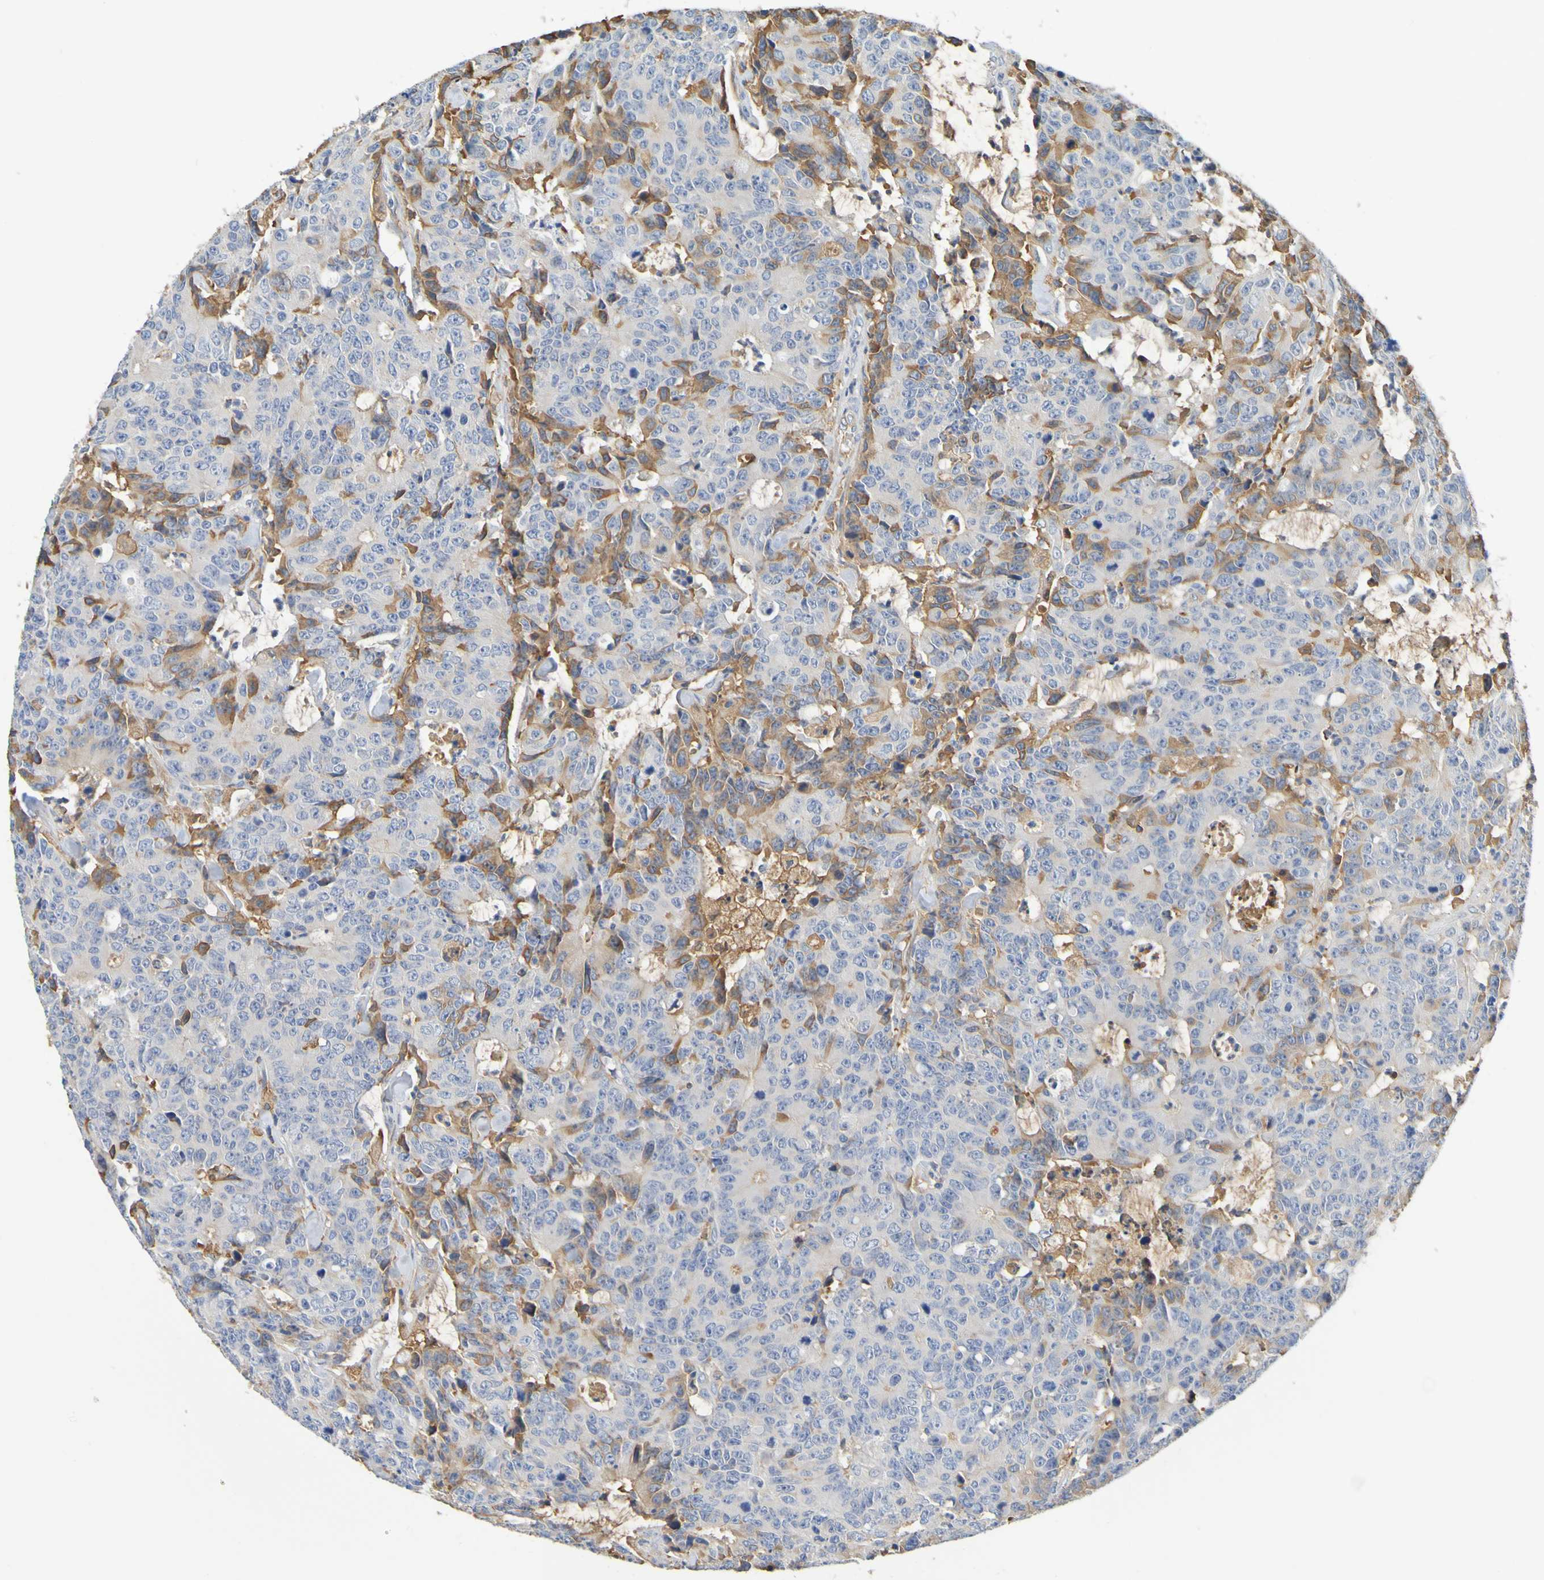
{"staining": {"intensity": "moderate", "quantity": "<25%", "location": "cytoplasmic/membranous"}, "tissue": "colorectal cancer", "cell_type": "Tumor cells", "image_type": "cancer", "snomed": [{"axis": "morphology", "description": "Adenocarcinoma, NOS"}, {"axis": "topography", "description": "Colon"}], "caption": "Immunohistochemical staining of human adenocarcinoma (colorectal) reveals moderate cytoplasmic/membranous protein positivity in approximately <25% of tumor cells. The staining is performed using DAB (3,3'-diaminobenzidine) brown chromogen to label protein expression. The nuclei are counter-stained blue using hematoxylin.", "gene": "GAB3", "patient": {"sex": "female", "age": 86}}